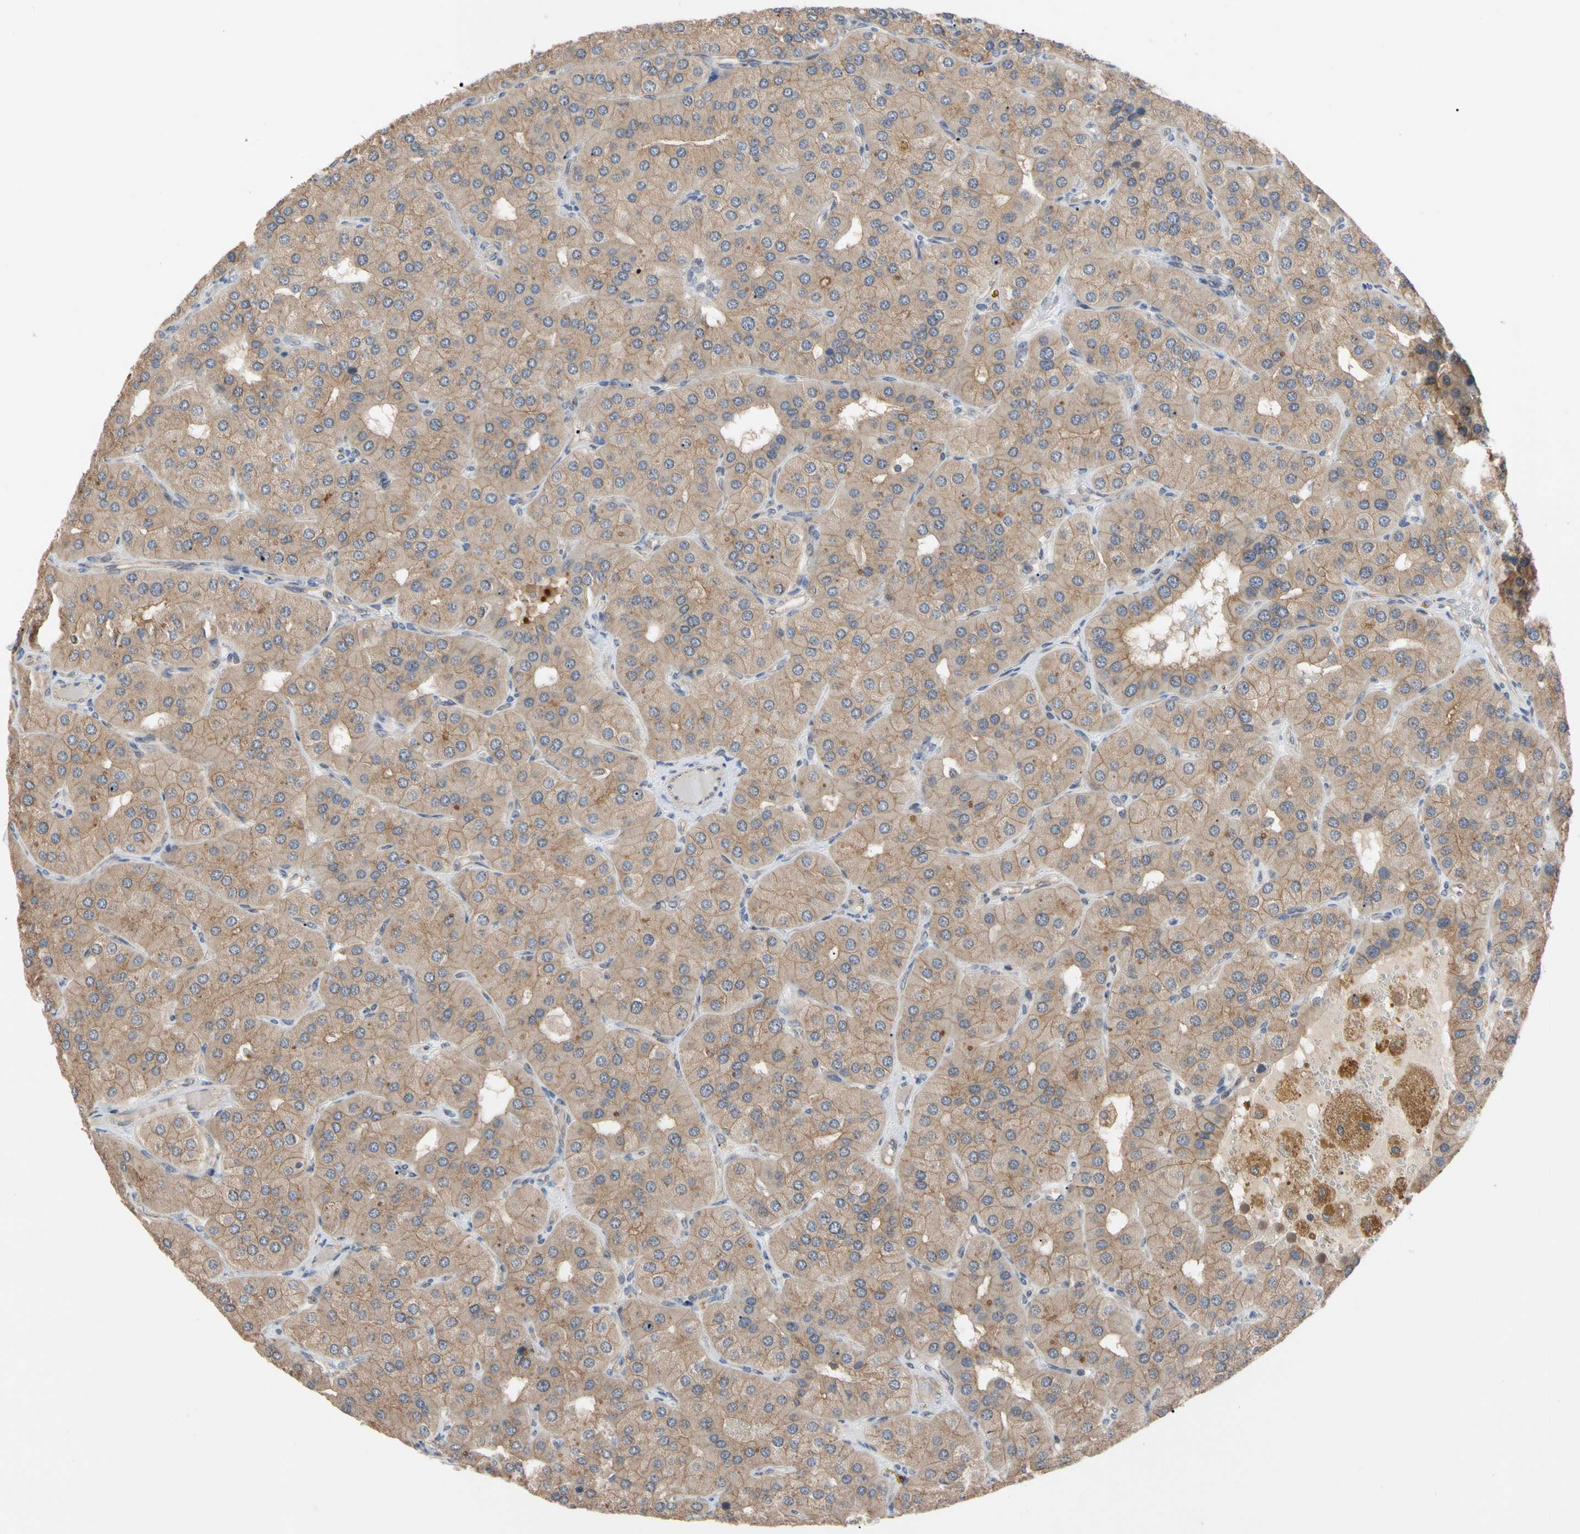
{"staining": {"intensity": "moderate", "quantity": ">75%", "location": "cytoplasmic/membranous"}, "tissue": "parathyroid gland", "cell_type": "Glandular cells", "image_type": "normal", "snomed": [{"axis": "morphology", "description": "Normal tissue, NOS"}, {"axis": "morphology", "description": "Adenoma, NOS"}, {"axis": "topography", "description": "Parathyroid gland"}], "caption": "About >75% of glandular cells in unremarkable parathyroid gland exhibit moderate cytoplasmic/membranous protein staining as visualized by brown immunohistochemical staining.", "gene": "DPP8", "patient": {"sex": "female", "age": 86}}